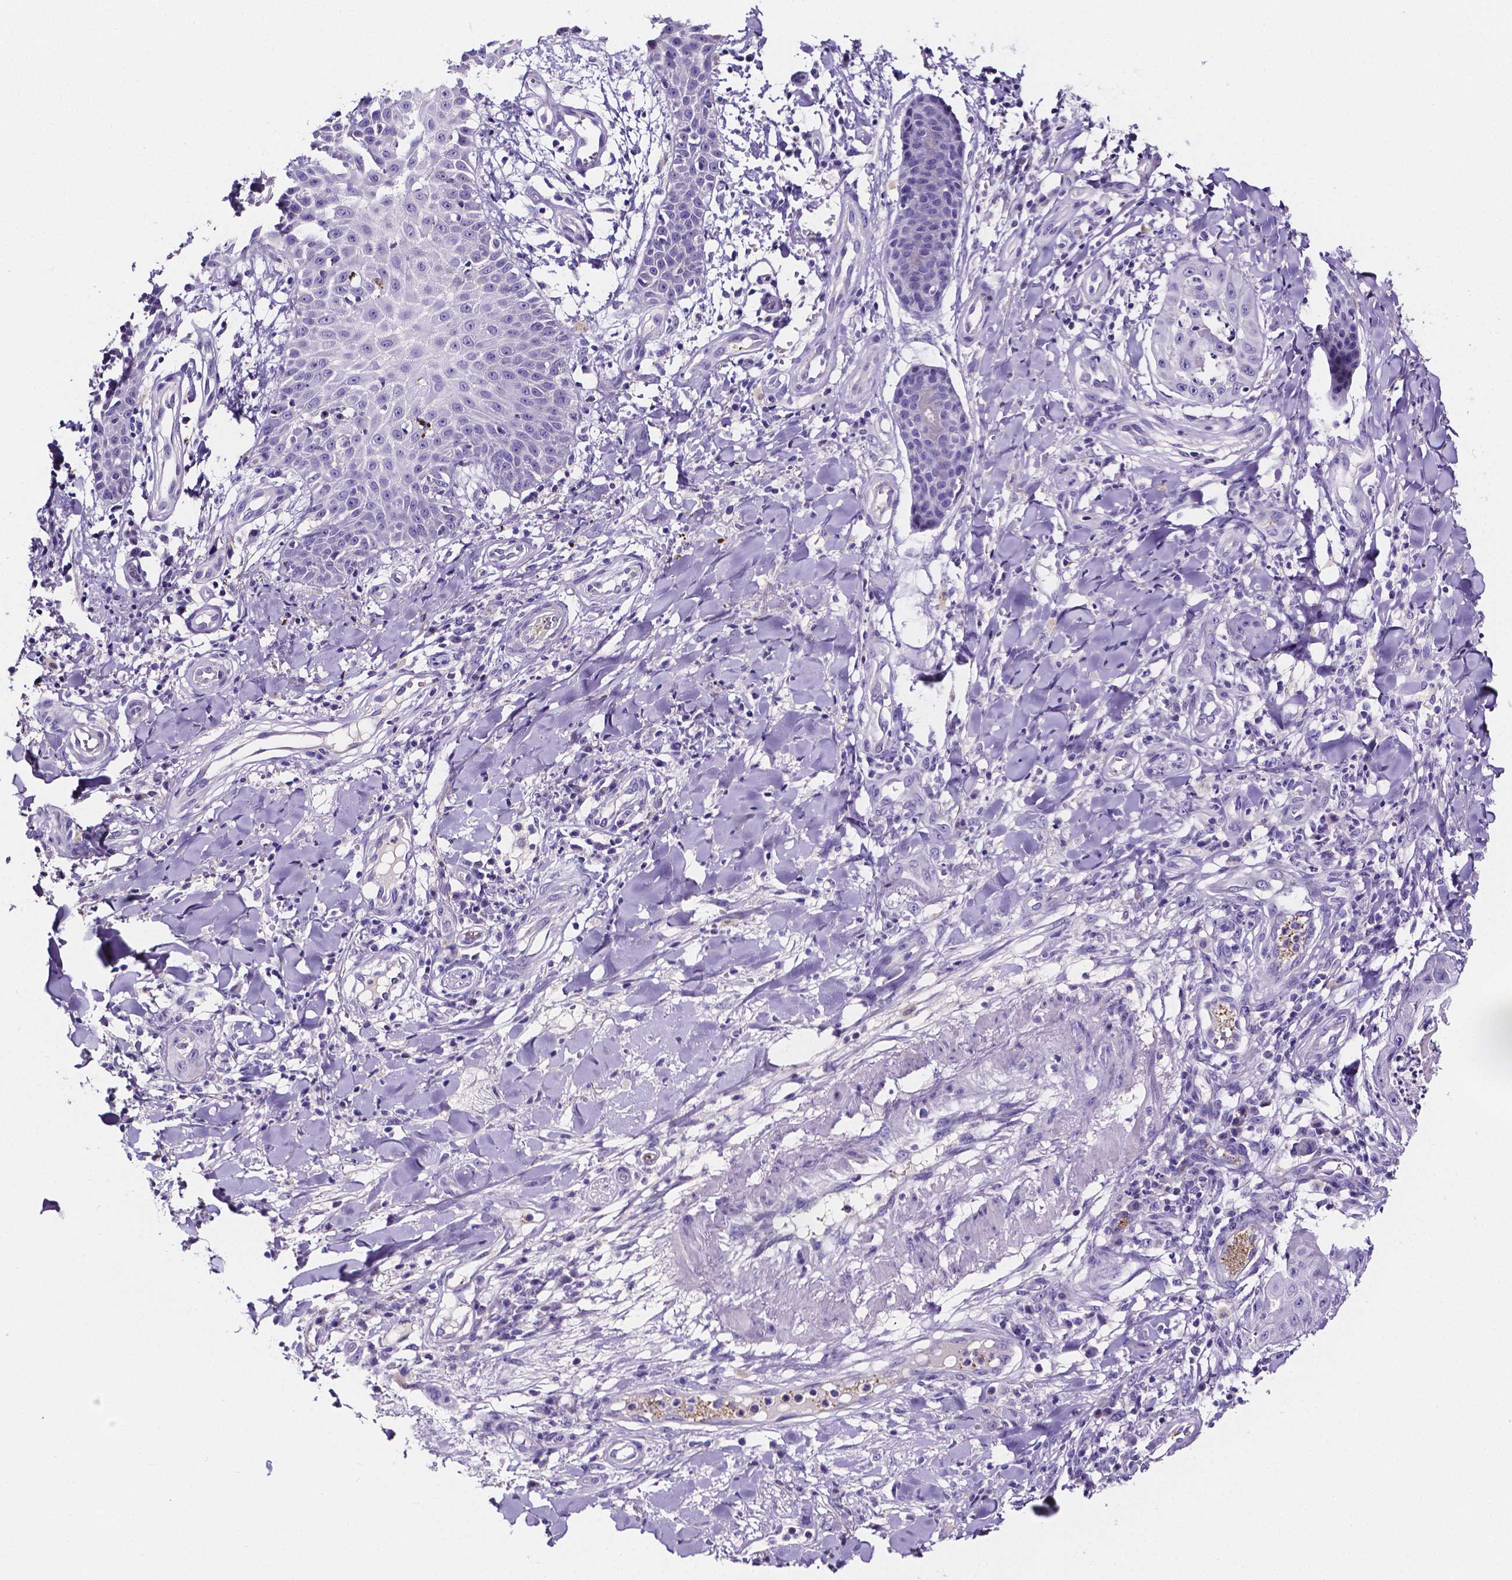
{"staining": {"intensity": "negative", "quantity": "none", "location": "none"}, "tissue": "skin cancer", "cell_type": "Tumor cells", "image_type": "cancer", "snomed": [{"axis": "morphology", "description": "Squamous cell carcinoma, NOS"}, {"axis": "topography", "description": "Skin"}], "caption": "Skin cancer was stained to show a protein in brown. There is no significant positivity in tumor cells.", "gene": "NRGN", "patient": {"sex": "male", "age": 70}}